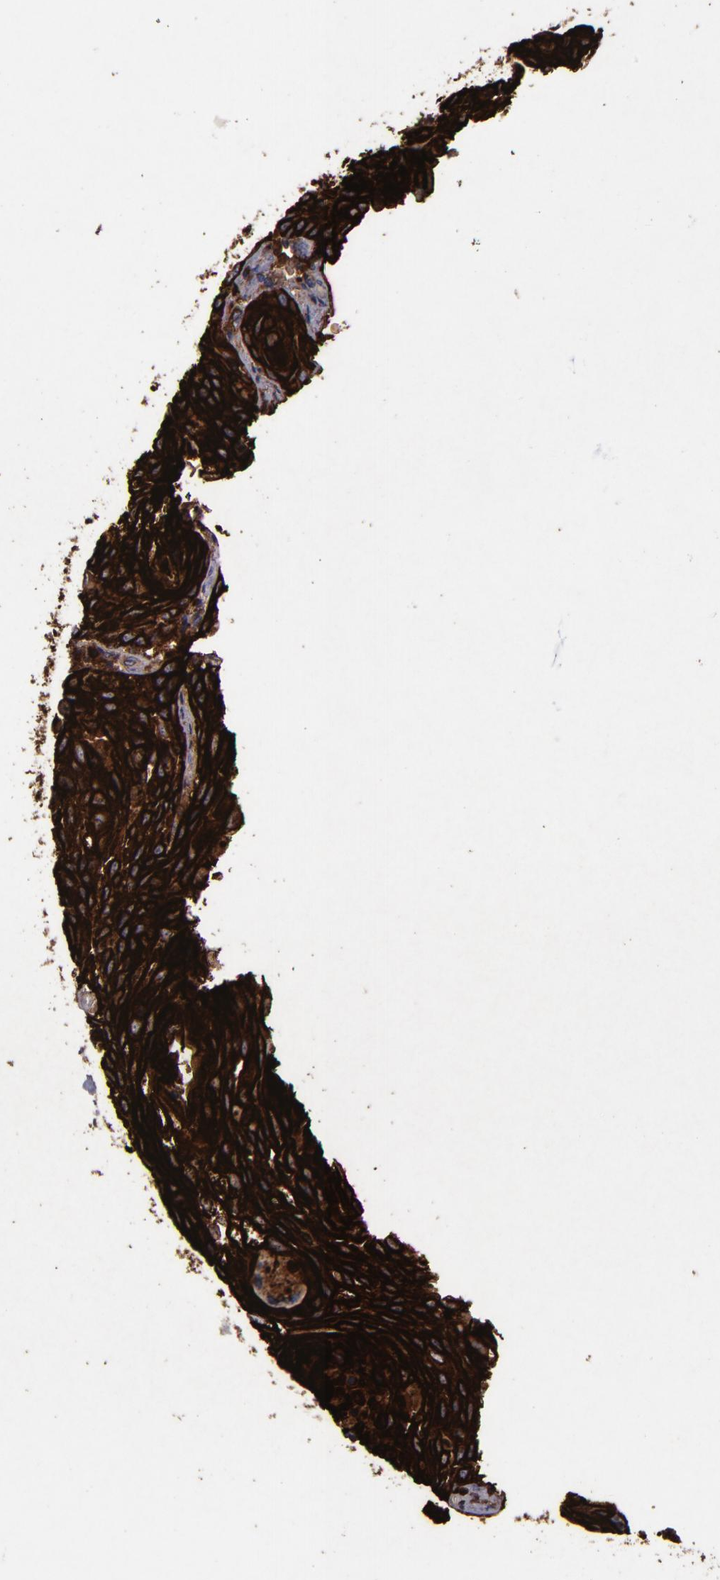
{"staining": {"intensity": "strong", "quantity": ">75%", "location": "cytoplasmic/membranous"}, "tissue": "cervical cancer", "cell_type": "Tumor cells", "image_type": "cancer", "snomed": [{"axis": "morphology", "description": "Squamous cell carcinoma, NOS"}, {"axis": "topography", "description": "Cervix"}], "caption": "Tumor cells reveal high levels of strong cytoplasmic/membranous expression in about >75% of cells in cervical cancer. (IHC, brightfield microscopy, high magnification).", "gene": "MFGE8", "patient": {"sex": "female", "age": 32}}